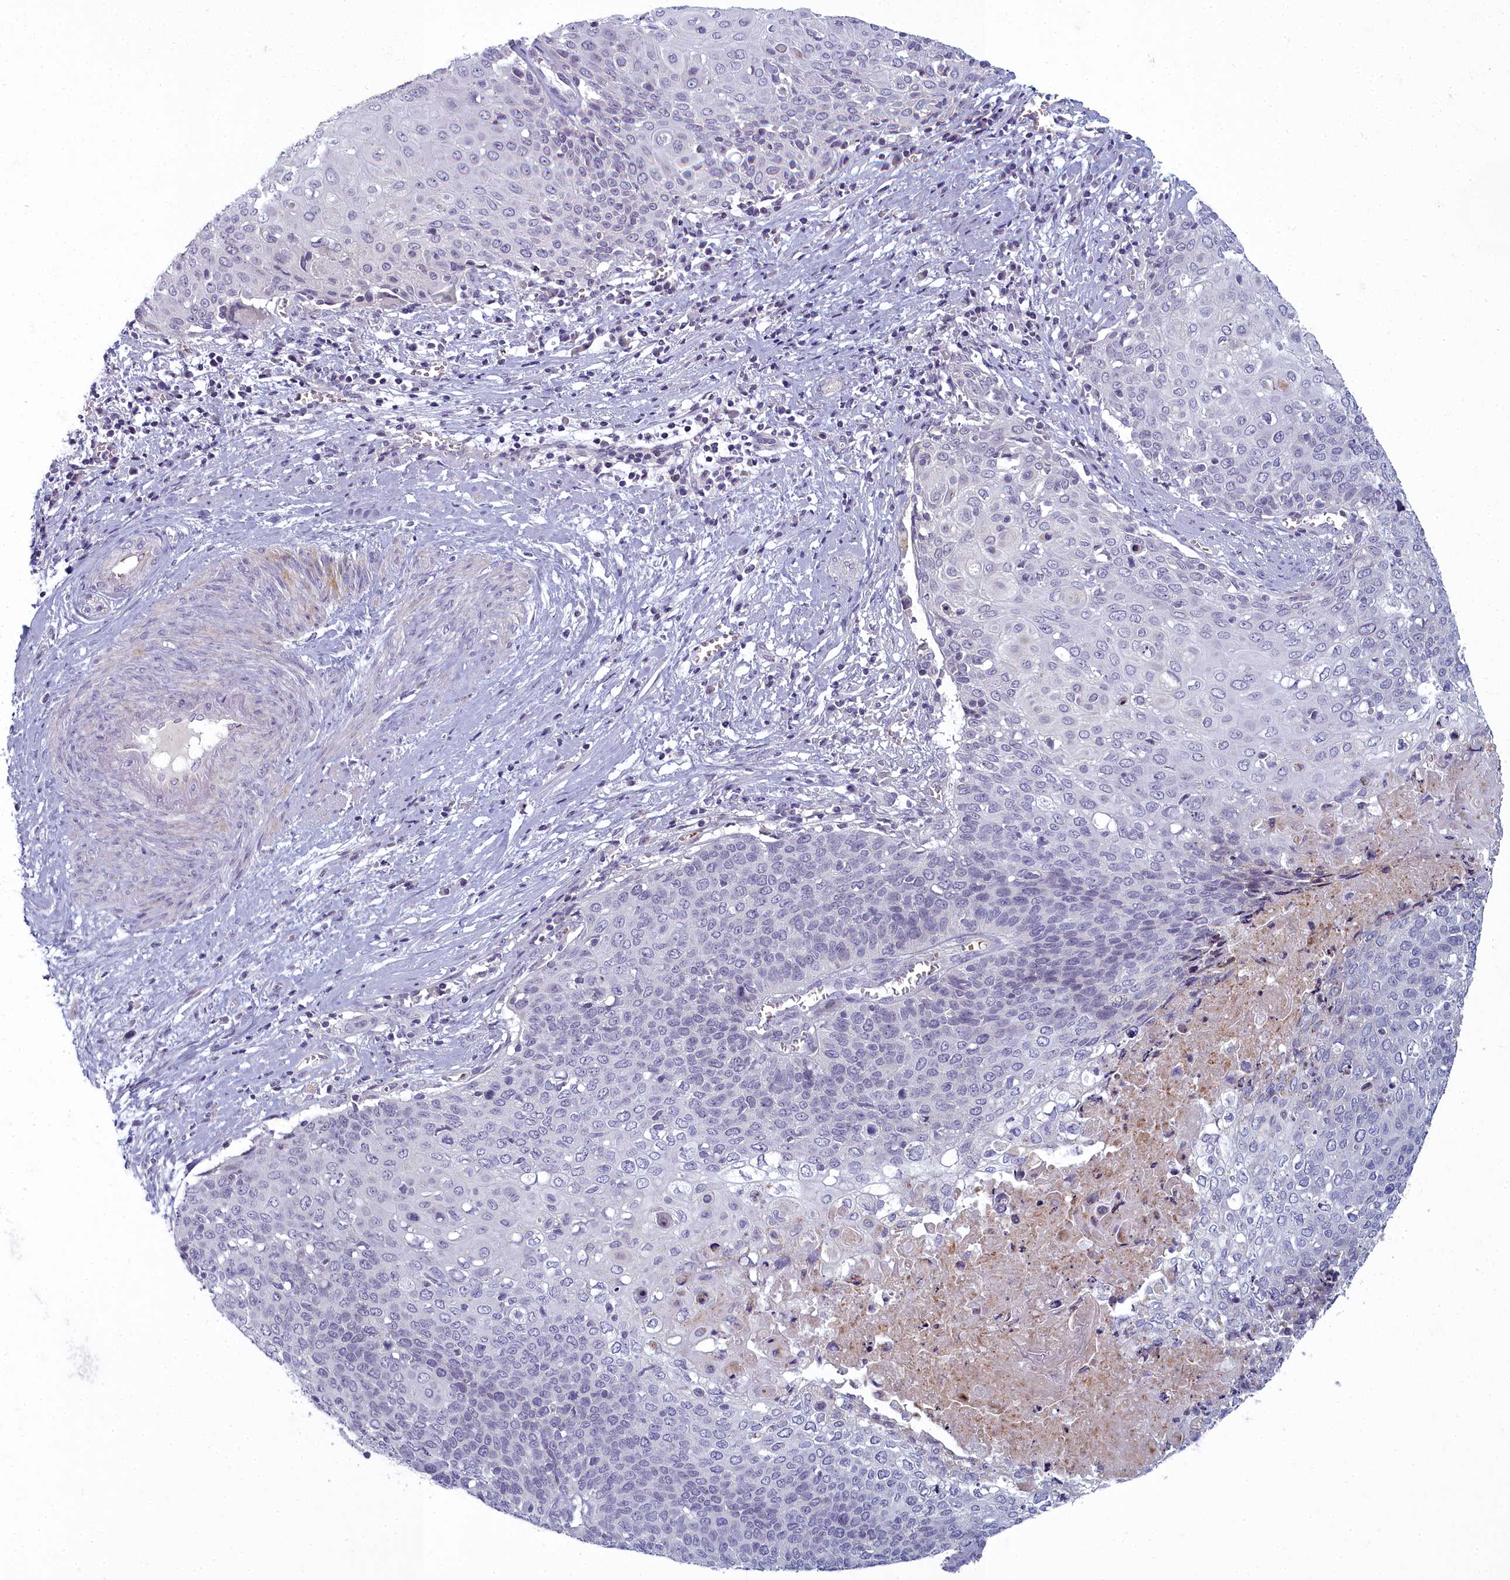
{"staining": {"intensity": "negative", "quantity": "none", "location": "none"}, "tissue": "cervical cancer", "cell_type": "Tumor cells", "image_type": "cancer", "snomed": [{"axis": "morphology", "description": "Squamous cell carcinoma, NOS"}, {"axis": "topography", "description": "Cervix"}], "caption": "Photomicrograph shows no significant protein positivity in tumor cells of squamous cell carcinoma (cervical).", "gene": "ARL15", "patient": {"sex": "female", "age": 39}}